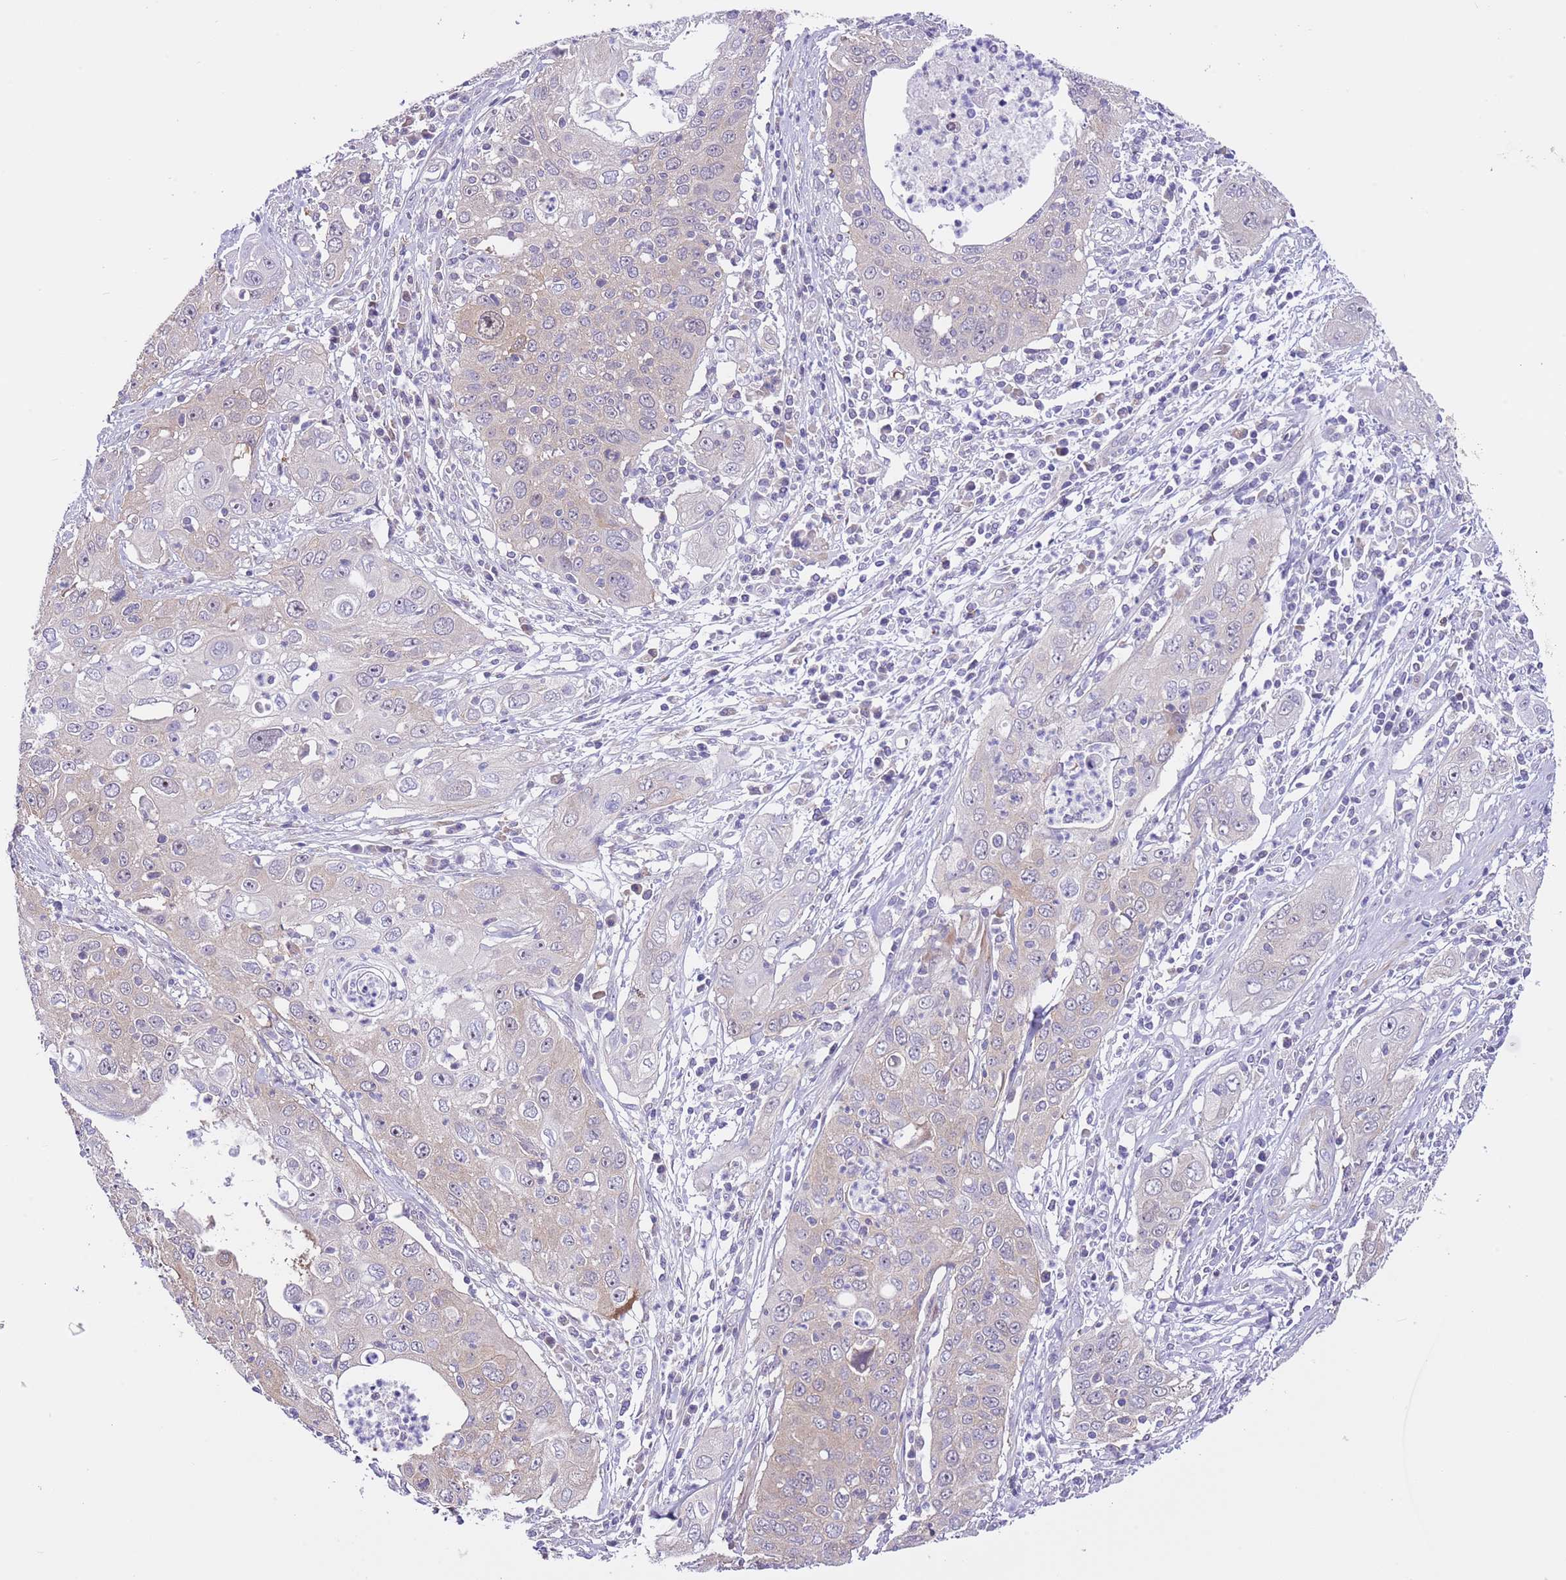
{"staining": {"intensity": "weak", "quantity": "<25%", "location": "cytoplasmic/membranous"}, "tissue": "cervical cancer", "cell_type": "Tumor cells", "image_type": "cancer", "snomed": [{"axis": "morphology", "description": "Squamous cell carcinoma, NOS"}, {"axis": "topography", "description": "Cervix"}], "caption": "Tumor cells are negative for brown protein staining in cervical cancer (squamous cell carcinoma).", "gene": "PRR32", "patient": {"sex": "female", "age": 36}}